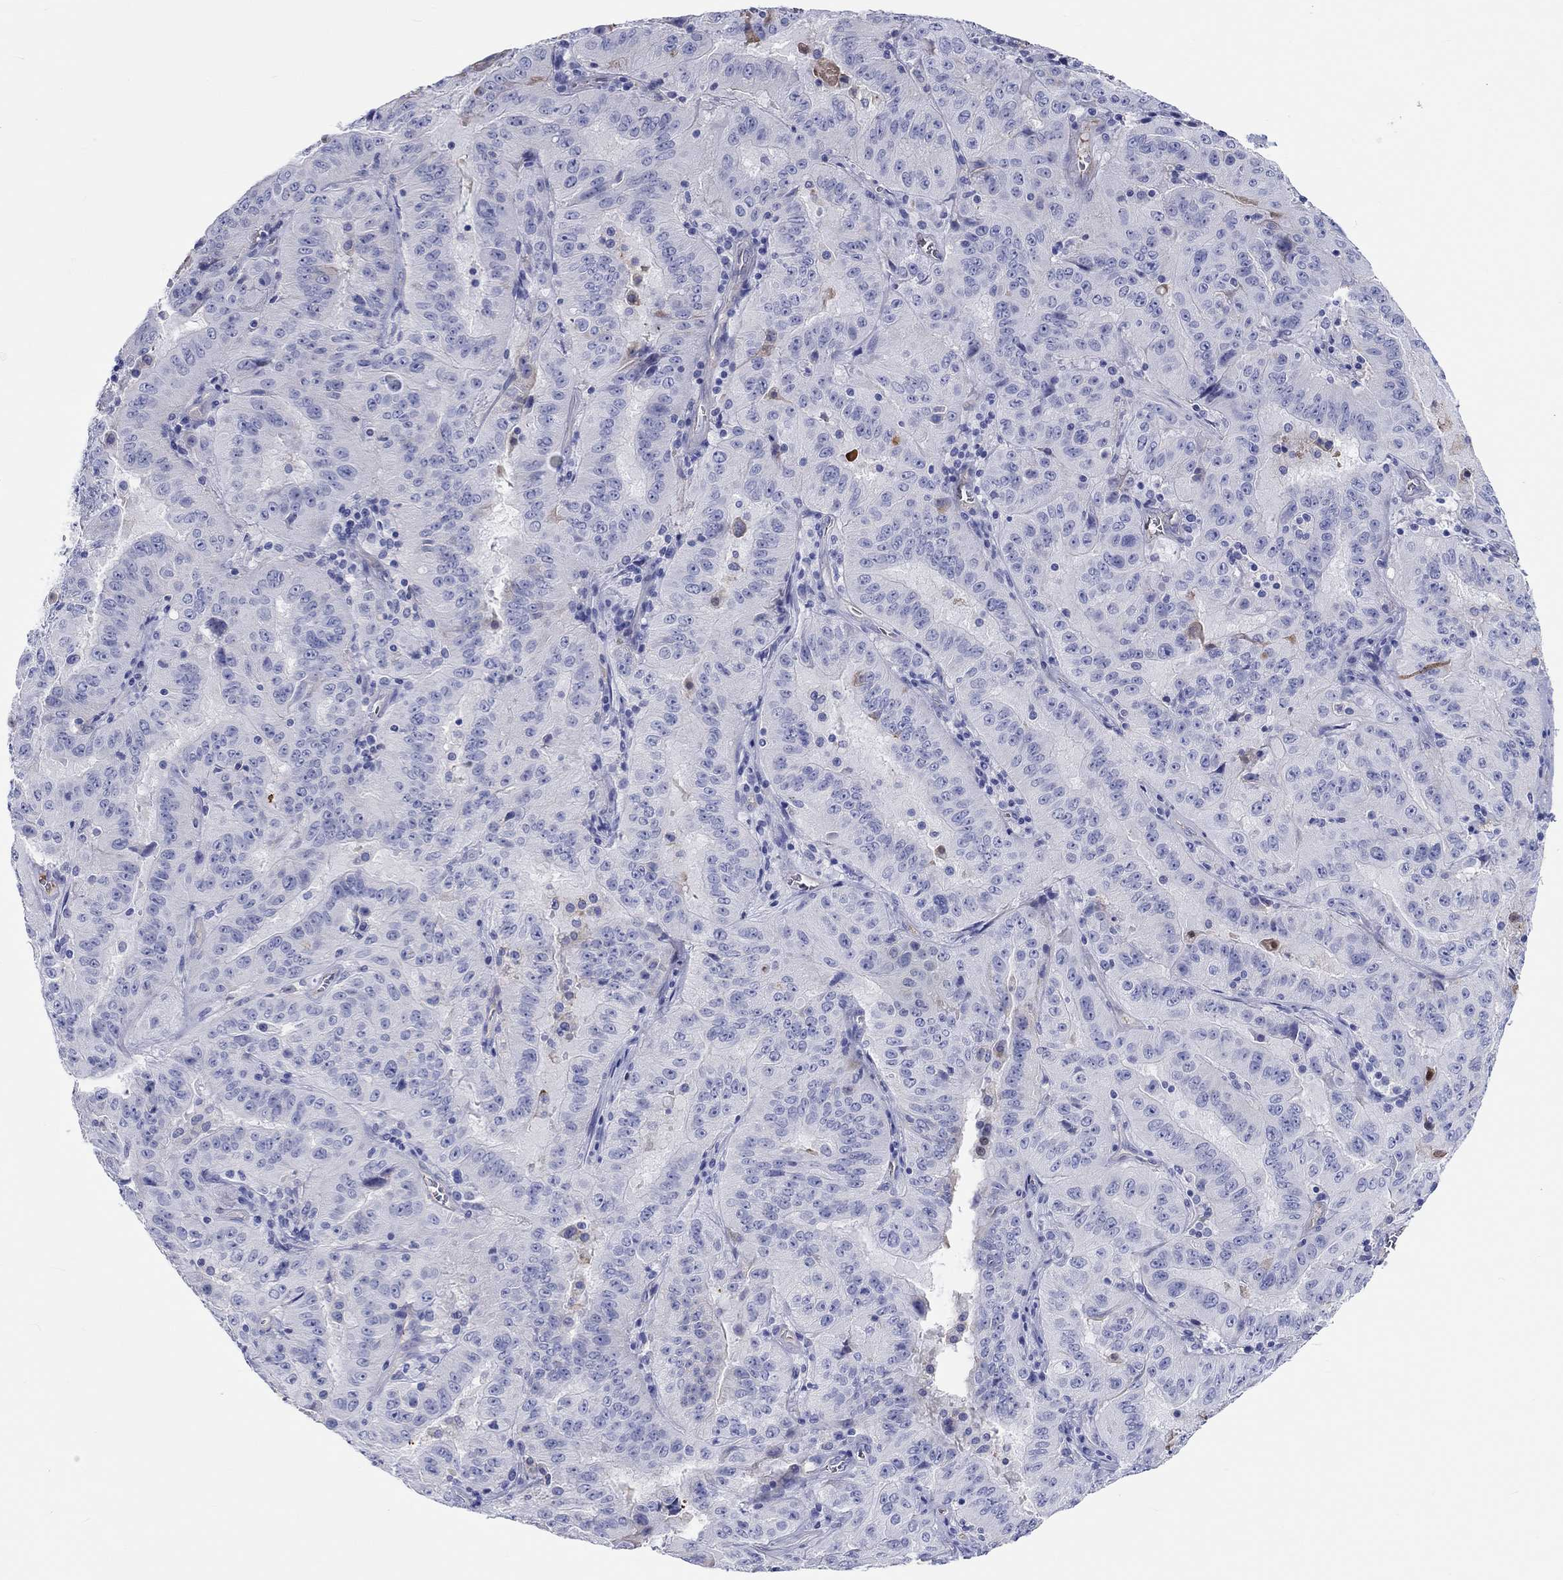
{"staining": {"intensity": "negative", "quantity": "none", "location": "none"}, "tissue": "pancreatic cancer", "cell_type": "Tumor cells", "image_type": "cancer", "snomed": [{"axis": "morphology", "description": "Adenocarcinoma, NOS"}, {"axis": "topography", "description": "Pancreas"}], "caption": "This is an IHC micrograph of human pancreatic adenocarcinoma. There is no expression in tumor cells.", "gene": "CDY2B", "patient": {"sex": "male", "age": 63}}